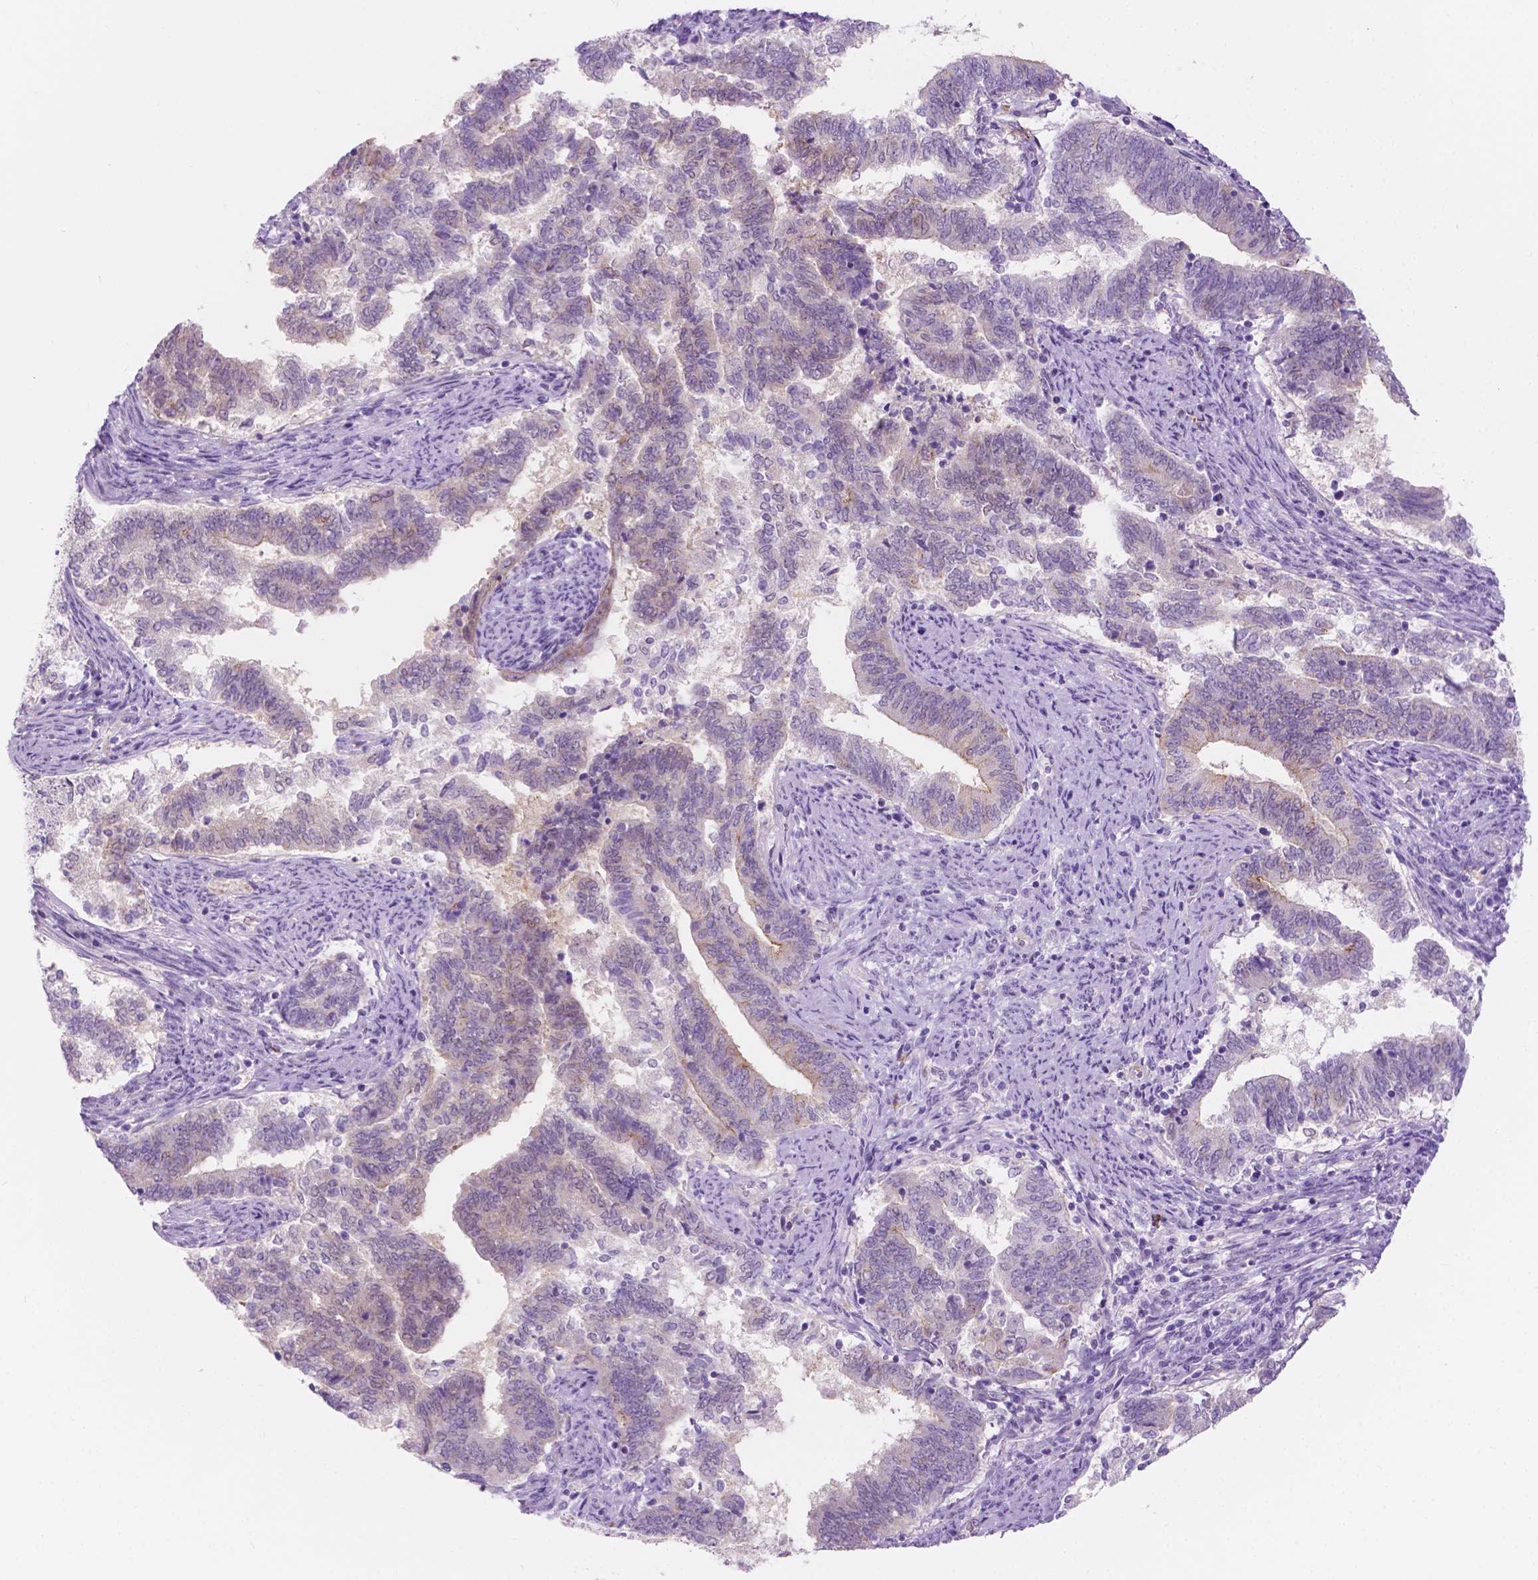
{"staining": {"intensity": "negative", "quantity": "none", "location": "none"}, "tissue": "endometrial cancer", "cell_type": "Tumor cells", "image_type": "cancer", "snomed": [{"axis": "morphology", "description": "Adenocarcinoma, NOS"}, {"axis": "topography", "description": "Endometrium"}], "caption": "Endometrial cancer (adenocarcinoma) stained for a protein using immunohistochemistry (IHC) demonstrates no expression tumor cells.", "gene": "EPPK1", "patient": {"sex": "female", "age": 65}}